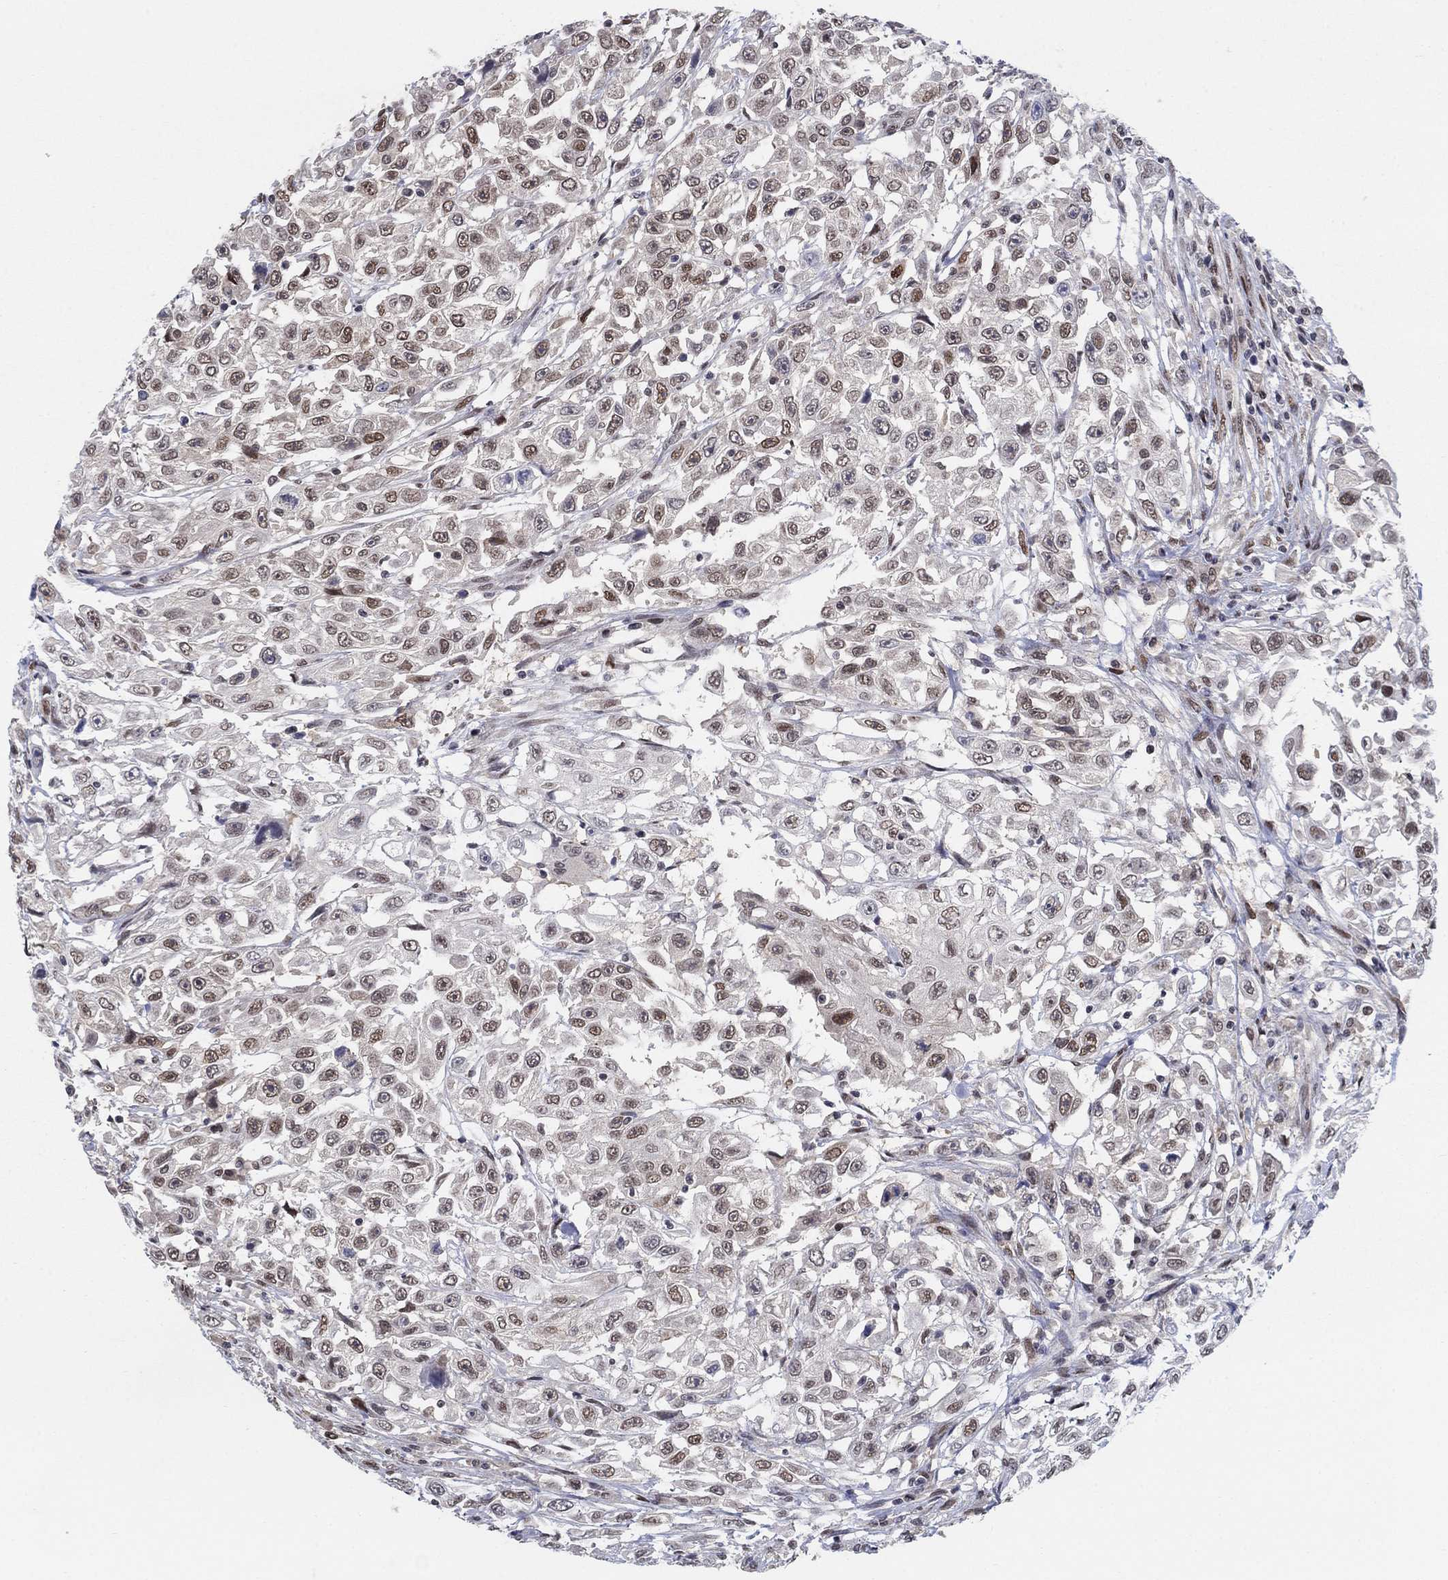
{"staining": {"intensity": "moderate", "quantity": "25%-75%", "location": "nuclear"}, "tissue": "urothelial cancer", "cell_type": "Tumor cells", "image_type": "cancer", "snomed": [{"axis": "morphology", "description": "Urothelial carcinoma, High grade"}, {"axis": "topography", "description": "Urinary bladder"}], "caption": "Human urothelial cancer stained for a protein (brown) demonstrates moderate nuclear positive staining in about 25%-75% of tumor cells.", "gene": "CENPE", "patient": {"sex": "female", "age": 56}}